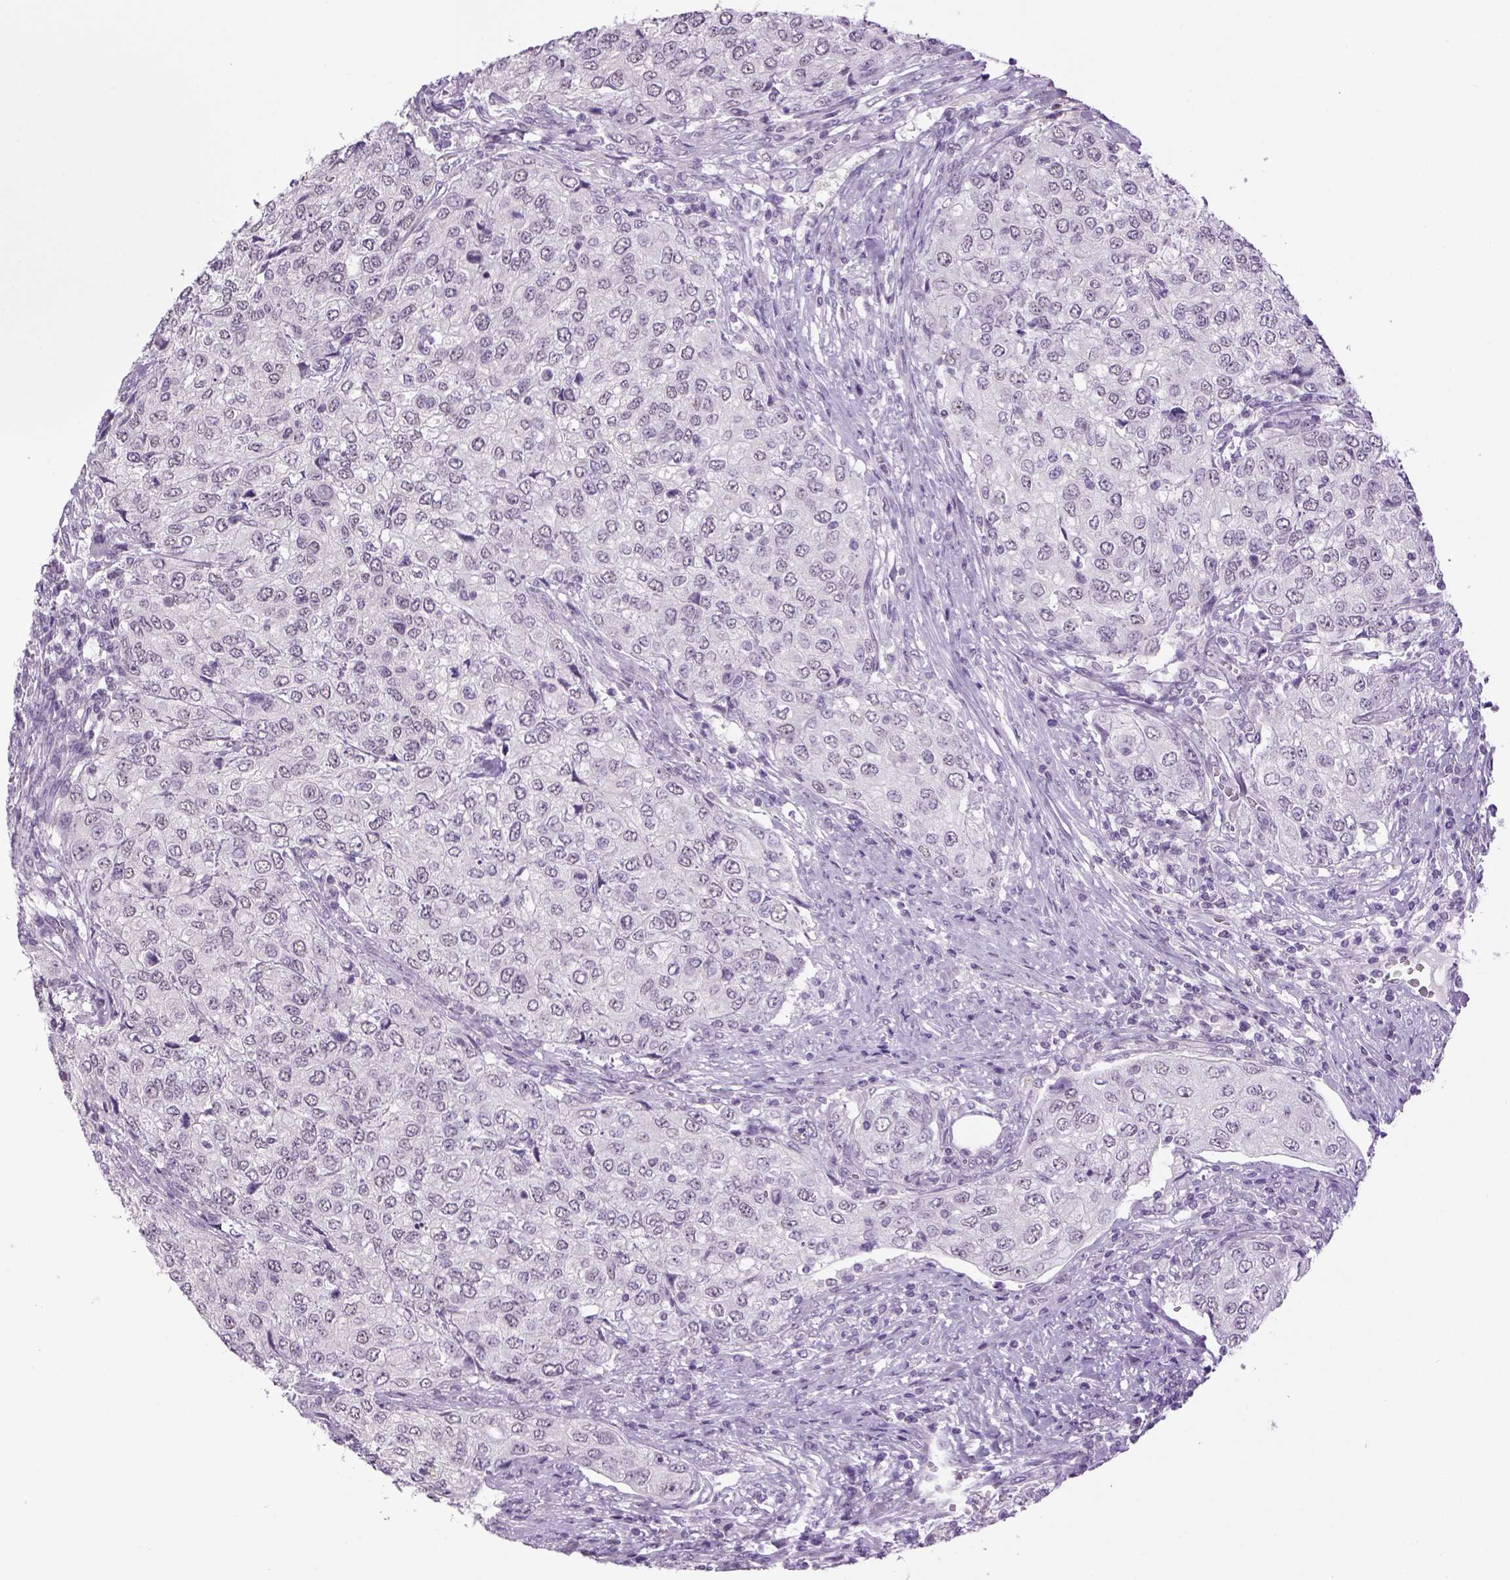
{"staining": {"intensity": "negative", "quantity": "none", "location": "none"}, "tissue": "urothelial cancer", "cell_type": "Tumor cells", "image_type": "cancer", "snomed": [{"axis": "morphology", "description": "Urothelial carcinoma, High grade"}, {"axis": "topography", "description": "Urinary bladder"}], "caption": "Micrograph shows no significant protein positivity in tumor cells of urothelial cancer.", "gene": "DBH", "patient": {"sex": "female", "age": 78}}